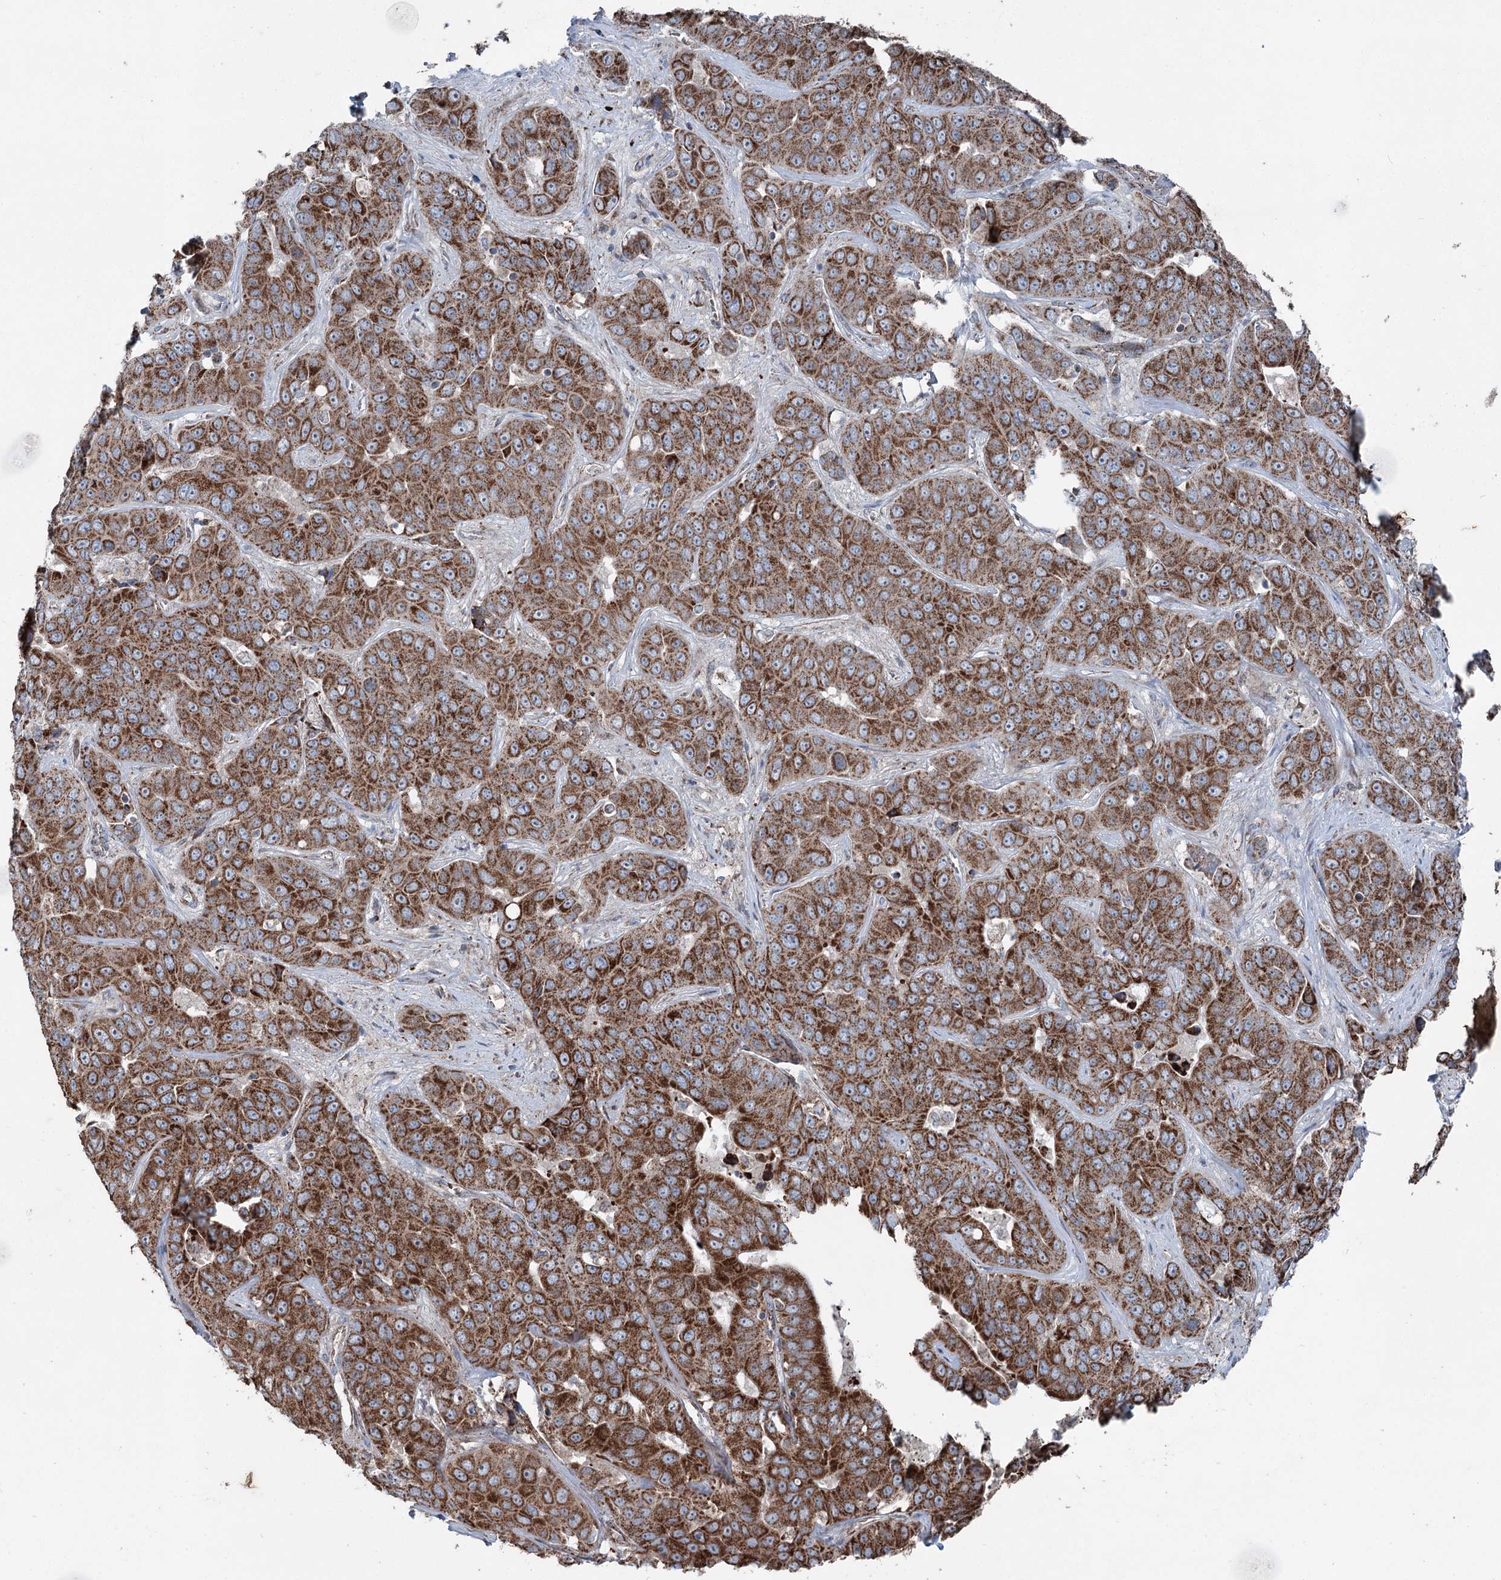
{"staining": {"intensity": "strong", "quantity": ">75%", "location": "cytoplasmic/membranous"}, "tissue": "liver cancer", "cell_type": "Tumor cells", "image_type": "cancer", "snomed": [{"axis": "morphology", "description": "Cholangiocarcinoma"}, {"axis": "topography", "description": "Liver"}], "caption": "Immunohistochemistry (IHC) (DAB (3,3'-diaminobenzidine)) staining of human liver cancer demonstrates strong cytoplasmic/membranous protein positivity in about >75% of tumor cells.", "gene": "UCN3", "patient": {"sex": "female", "age": 52}}